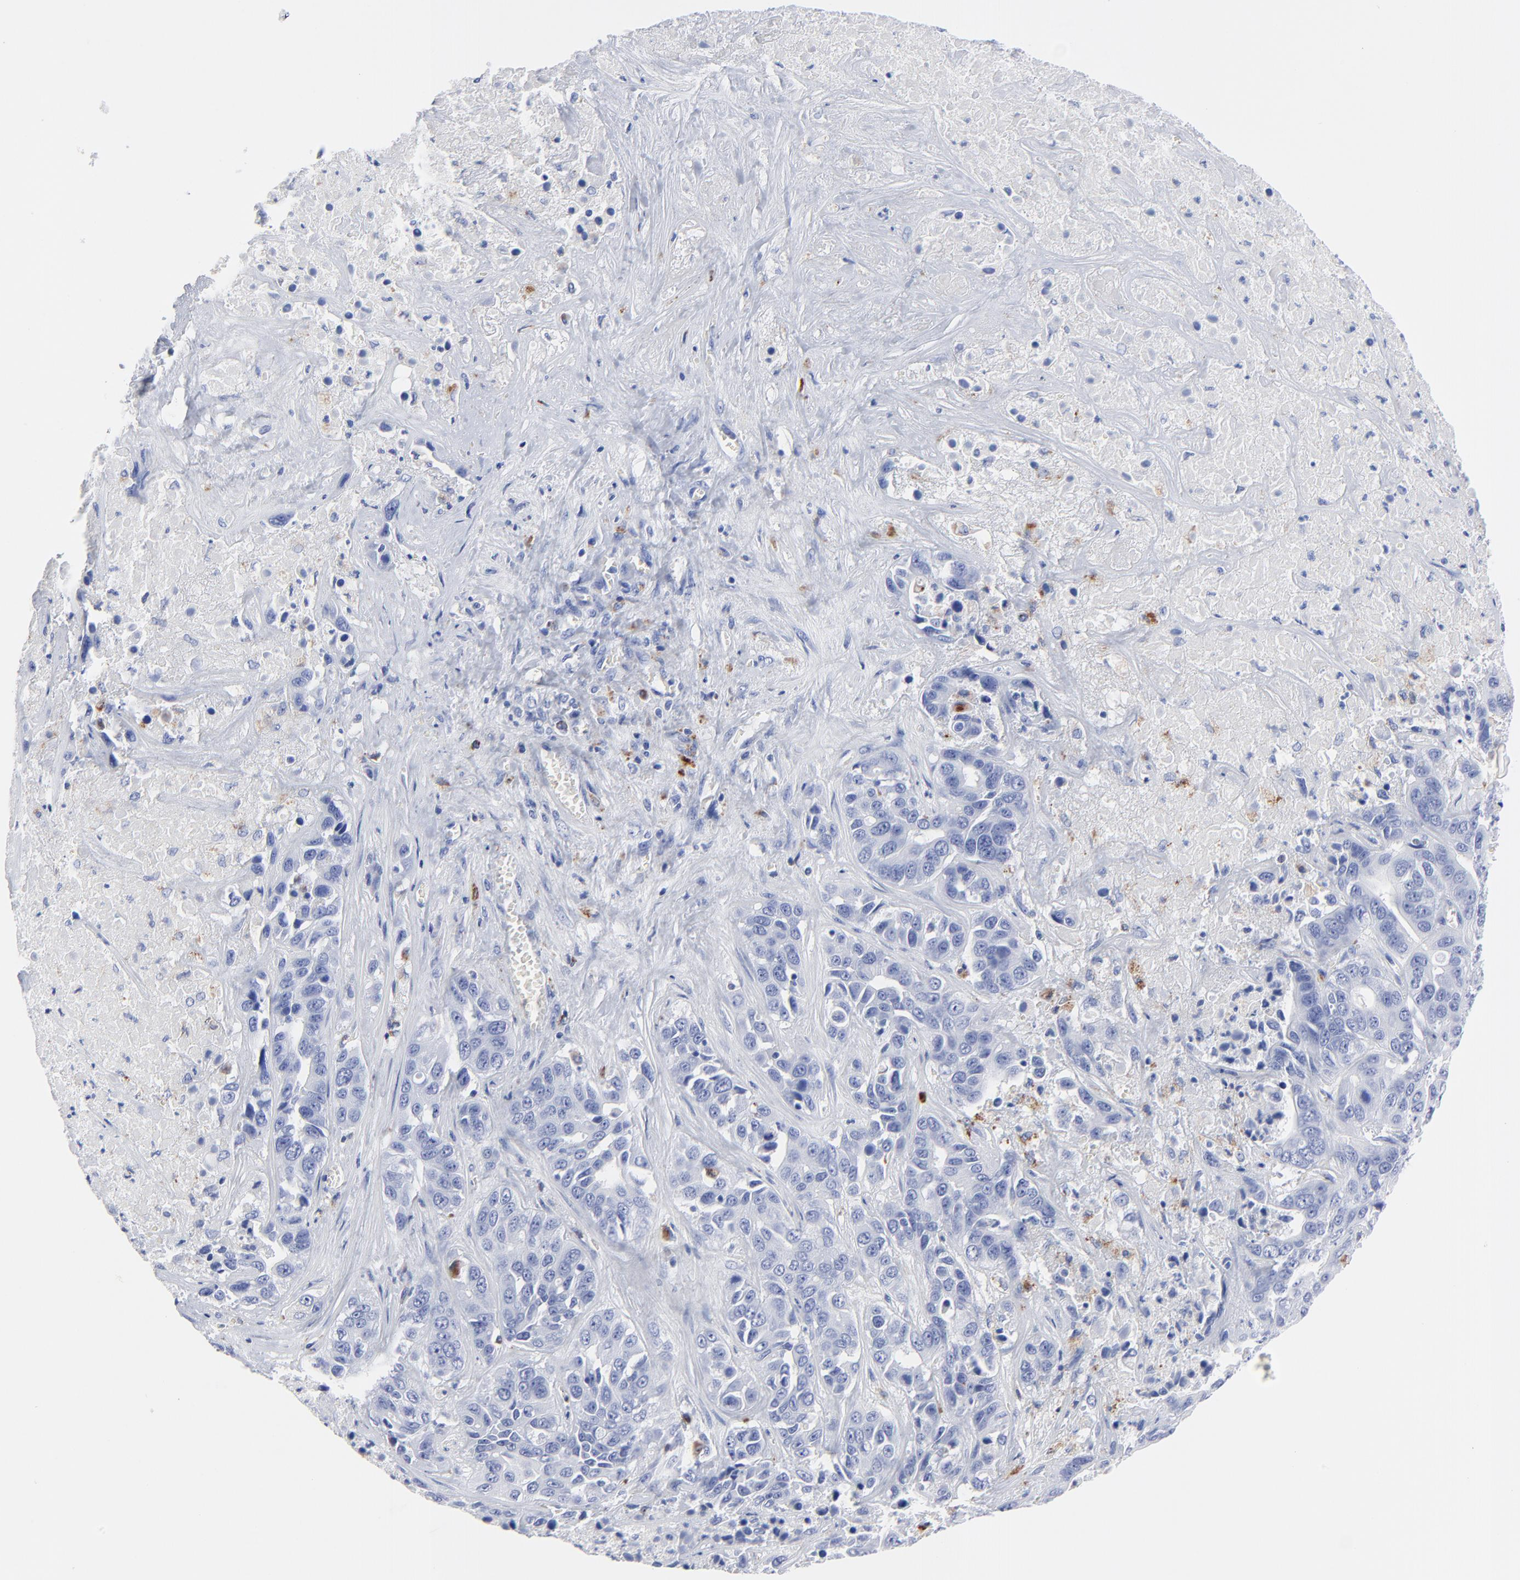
{"staining": {"intensity": "negative", "quantity": "none", "location": "none"}, "tissue": "liver cancer", "cell_type": "Tumor cells", "image_type": "cancer", "snomed": [{"axis": "morphology", "description": "Cholangiocarcinoma"}, {"axis": "topography", "description": "Liver"}], "caption": "The micrograph exhibits no significant staining in tumor cells of liver cholangiocarcinoma. Nuclei are stained in blue.", "gene": "CPVL", "patient": {"sex": "female", "age": 52}}